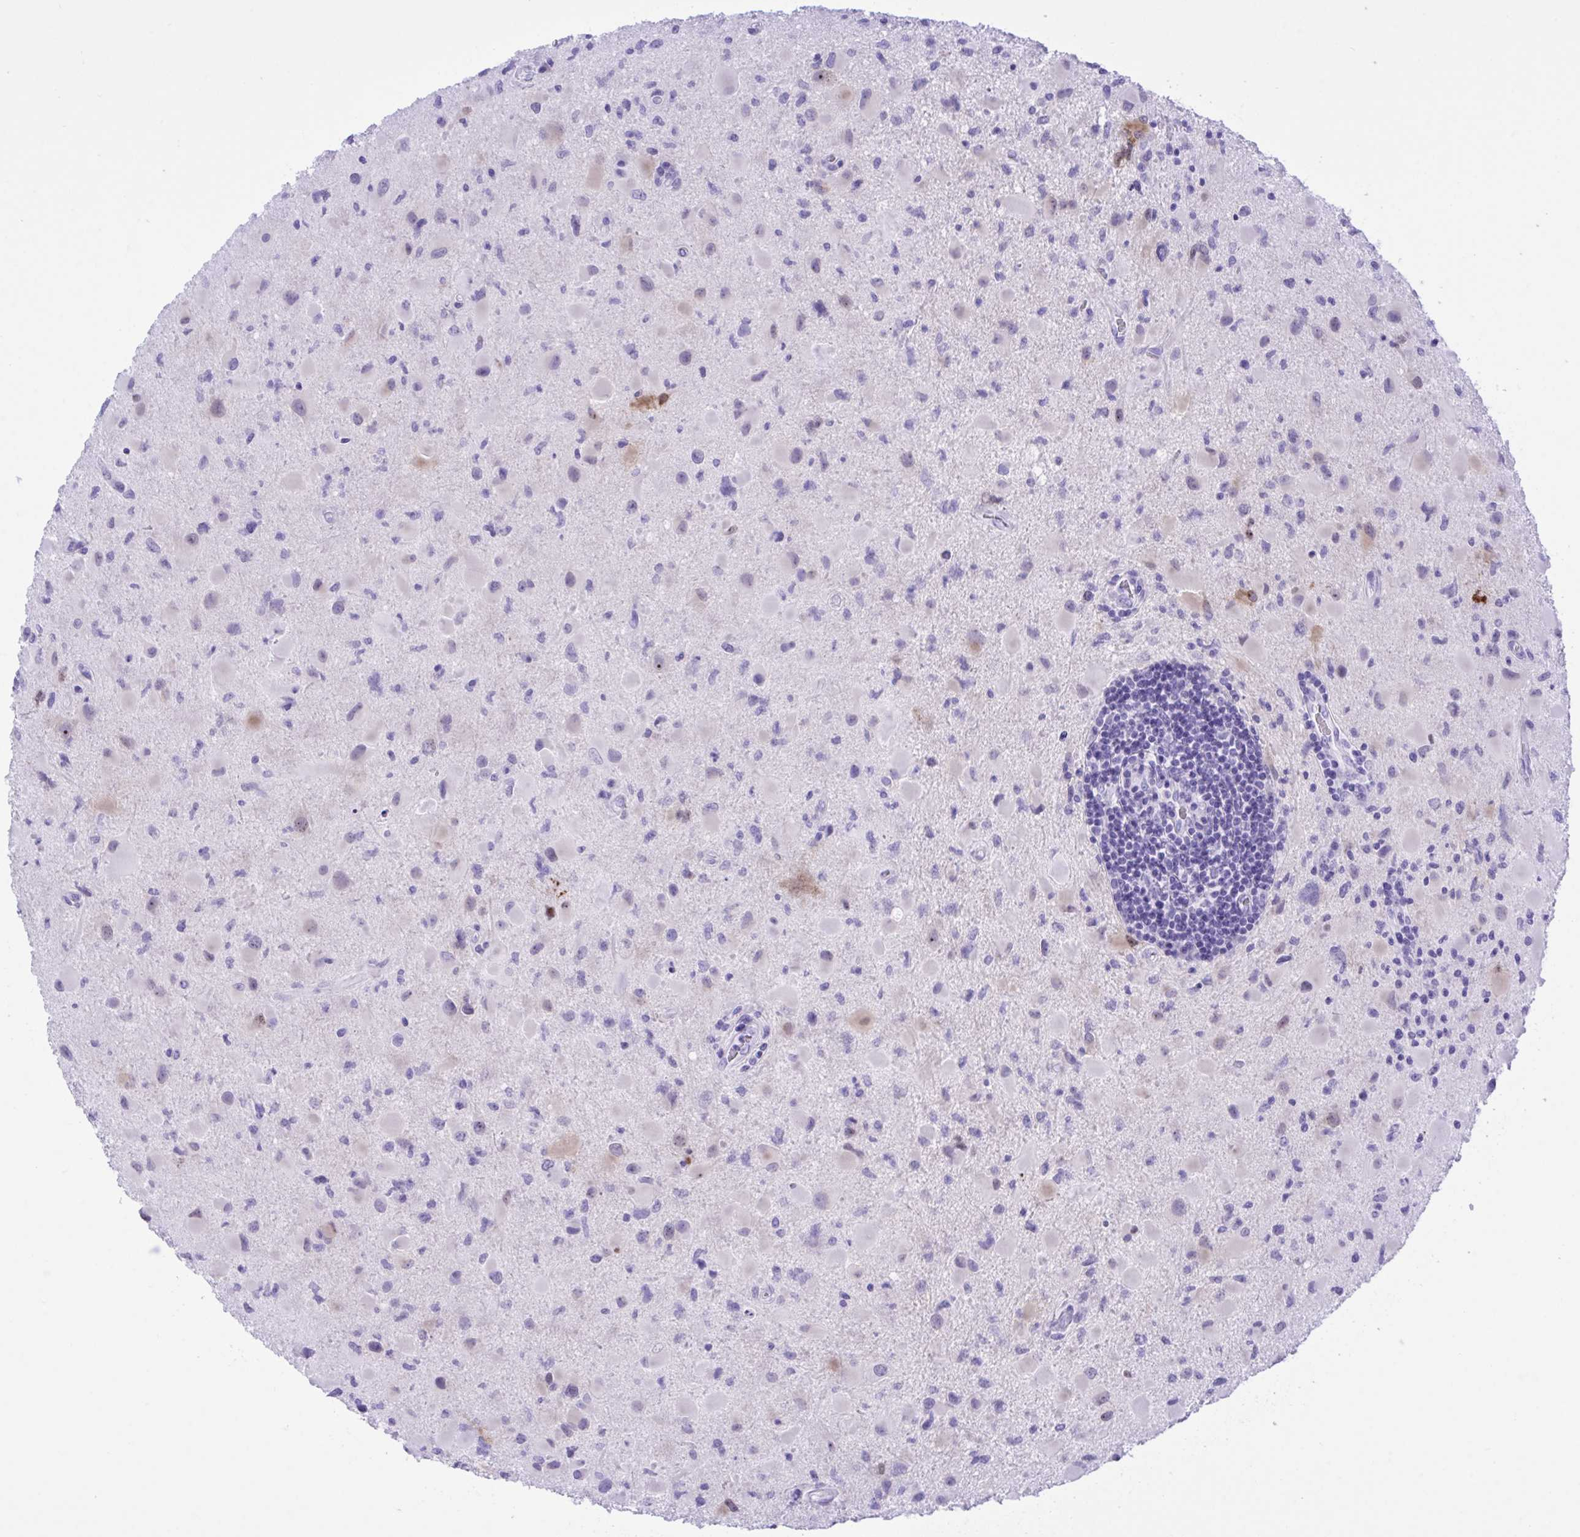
{"staining": {"intensity": "negative", "quantity": "none", "location": "none"}, "tissue": "glioma", "cell_type": "Tumor cells", "image_type": "cancer", "snomed": [{"axis": "morphology", "description": "Glioma, malignant, Low grade"}, {"axis": "topography", "description": "Brain"}], "caption": "An IHC image of glioma is shown. There is no staining in tumor cells of glioma. The staining is performed using DAB brown chromogen with nuclei counter-stained in using hematoxylin.", "gene": "BEX5", "patient": {"sex": "female", "age": 32}}